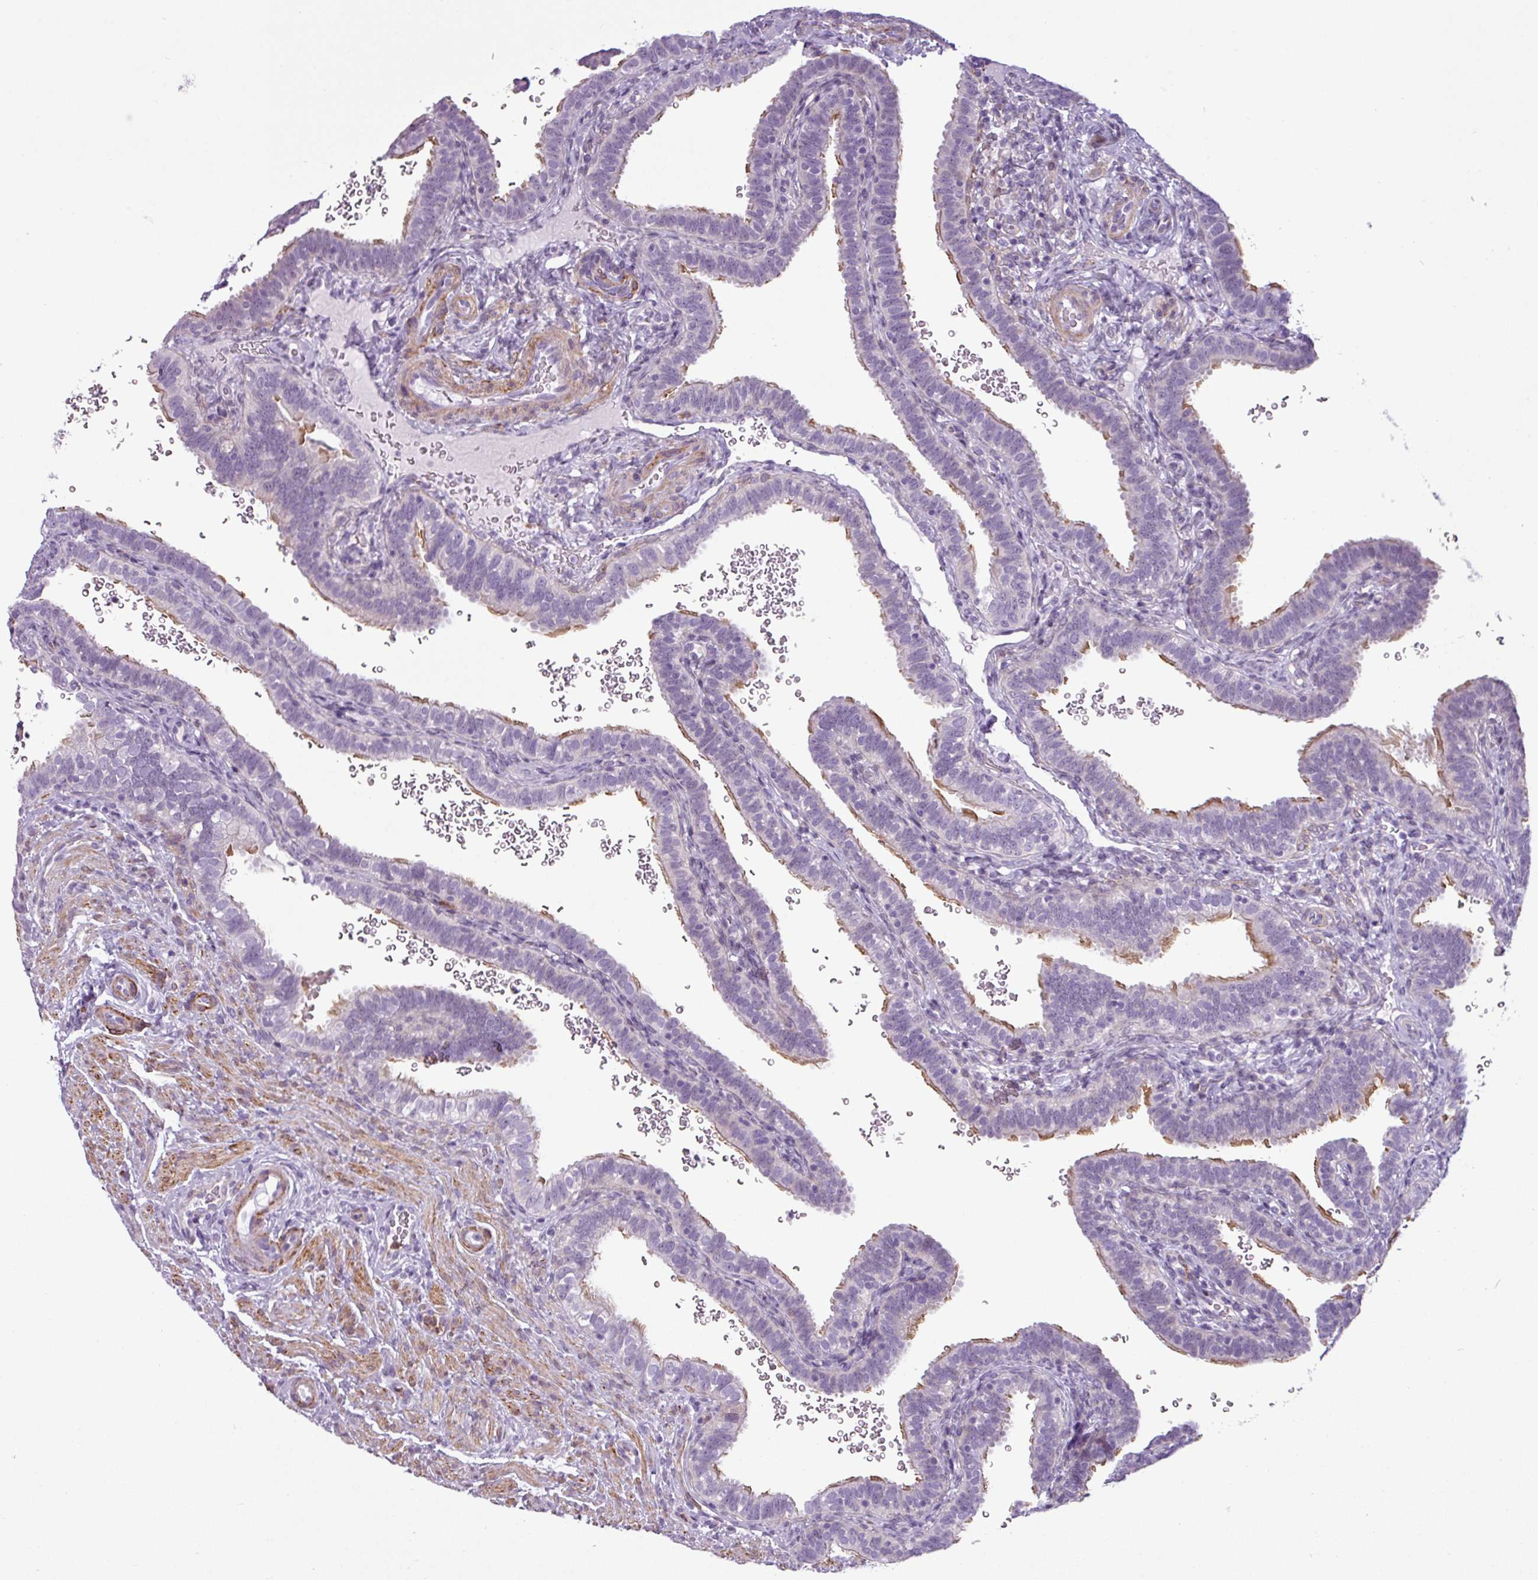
{"staining": {"intensity": "moderate", "quantity": "<25%", "location": "cytoplasmic/membranous"}, "tissue": "fallopian tube", "cell_type": "Glandular cells", "image_type": "normal", "snomed": [{"axis": "morphology", "description": "Normal tissue, NOS"}, {"axis": "topography", "description": "Fallopian tube"}], "caption": "About <25% of glandular cells in benign human fallopian tube display moderate cytoplasmic/membranous protein staining as visualized by brown immunohistochemical staining.", "gene": "ATP10A", "patient": {"sex": "female", "age": 41}}